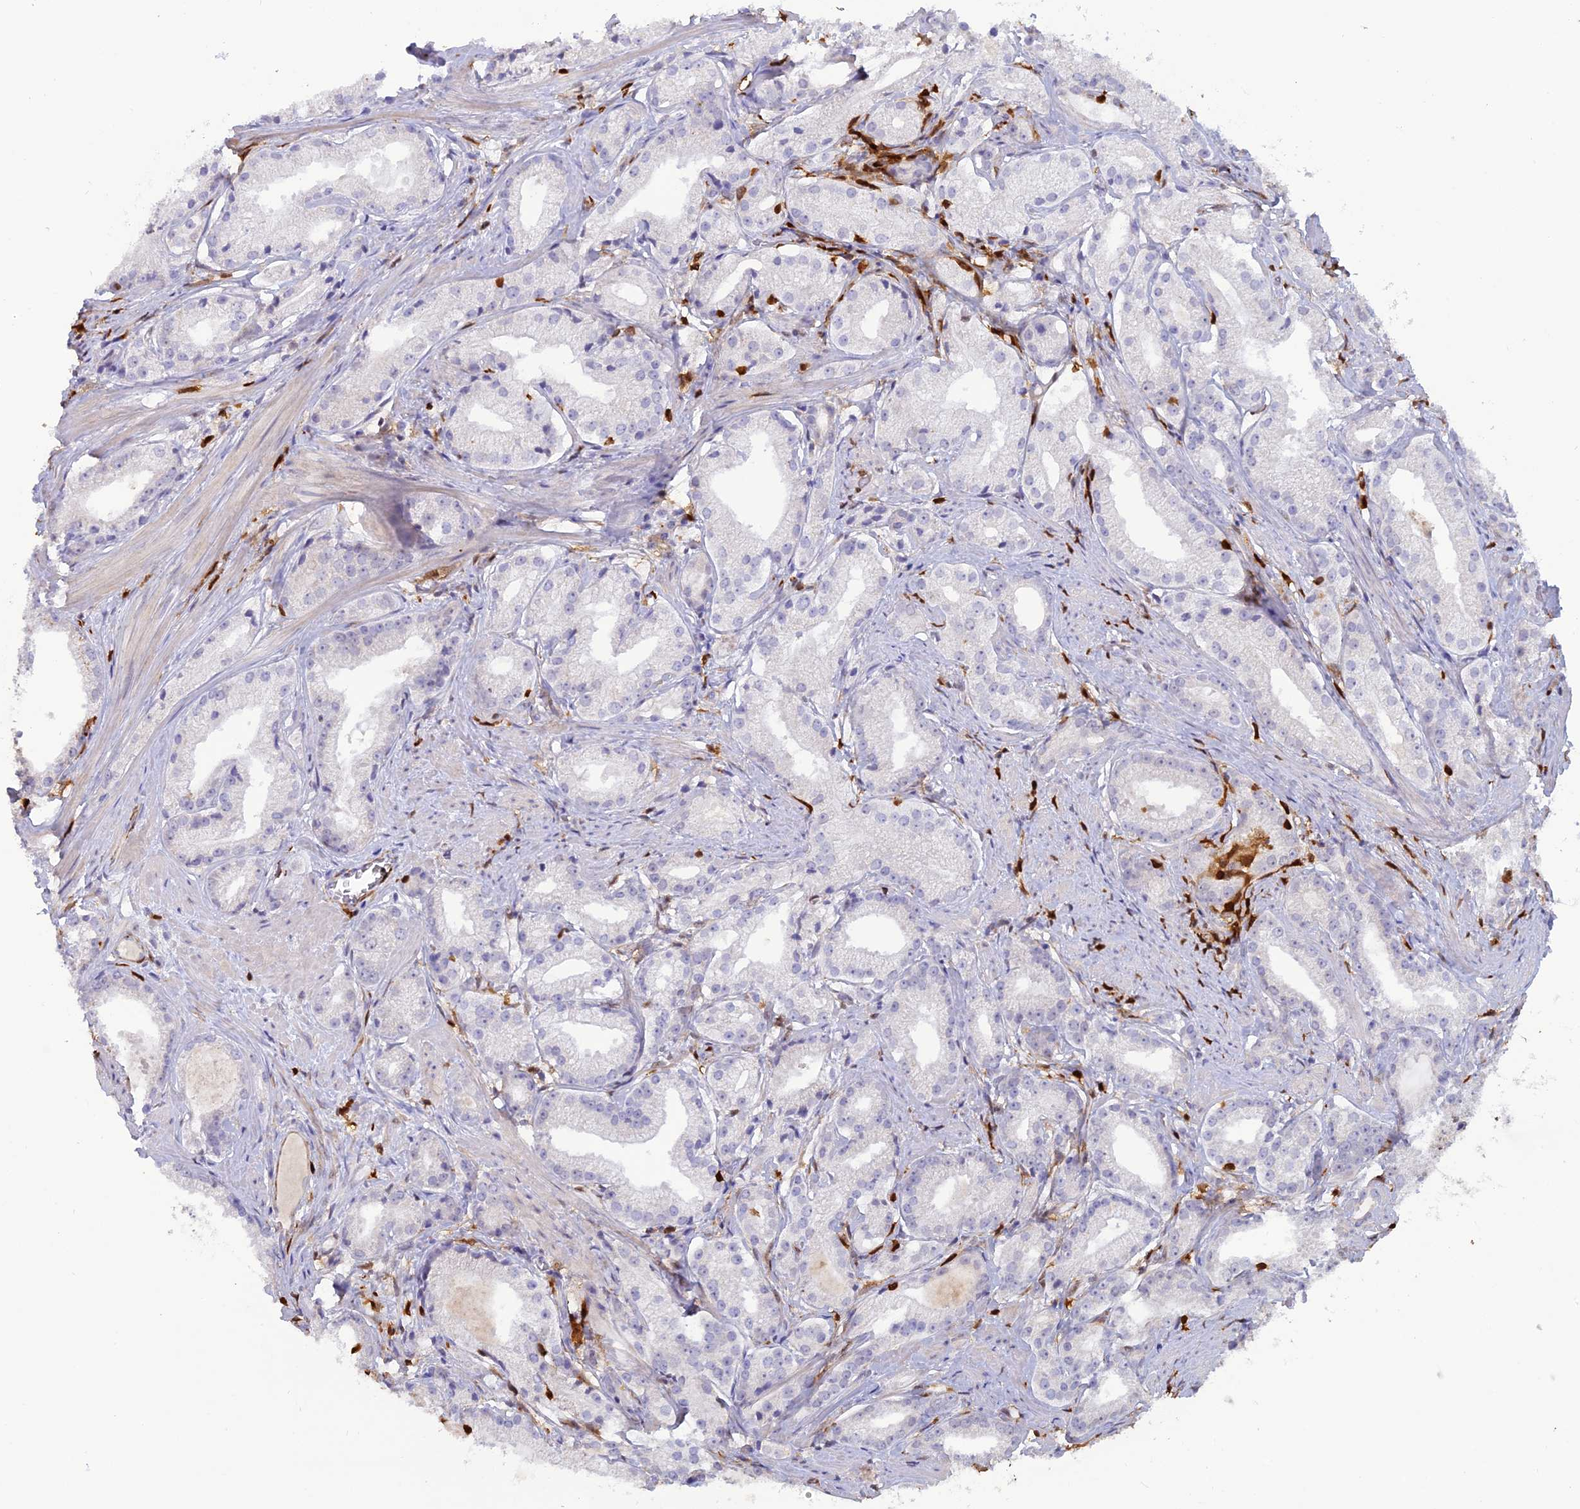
{"staining": {"intensity": "negative", "quantity": "none", "location": "none"}, "tissue": "prostate cancer", "cell_type": "Tumor cells", "image_type": "cancer", "snomed": [{"axis": "morphology", "description": "Adenocarcinoma, Low grade"}, {"axis": "topography", "description": "Prostate"}], "caption": "This is an immunohistochemistry photomicrograph of human prostate cancer. There is no positivity in tumor cells.", "gene": "PGBD4", "patient": {"sex": "male", "age": 57}}